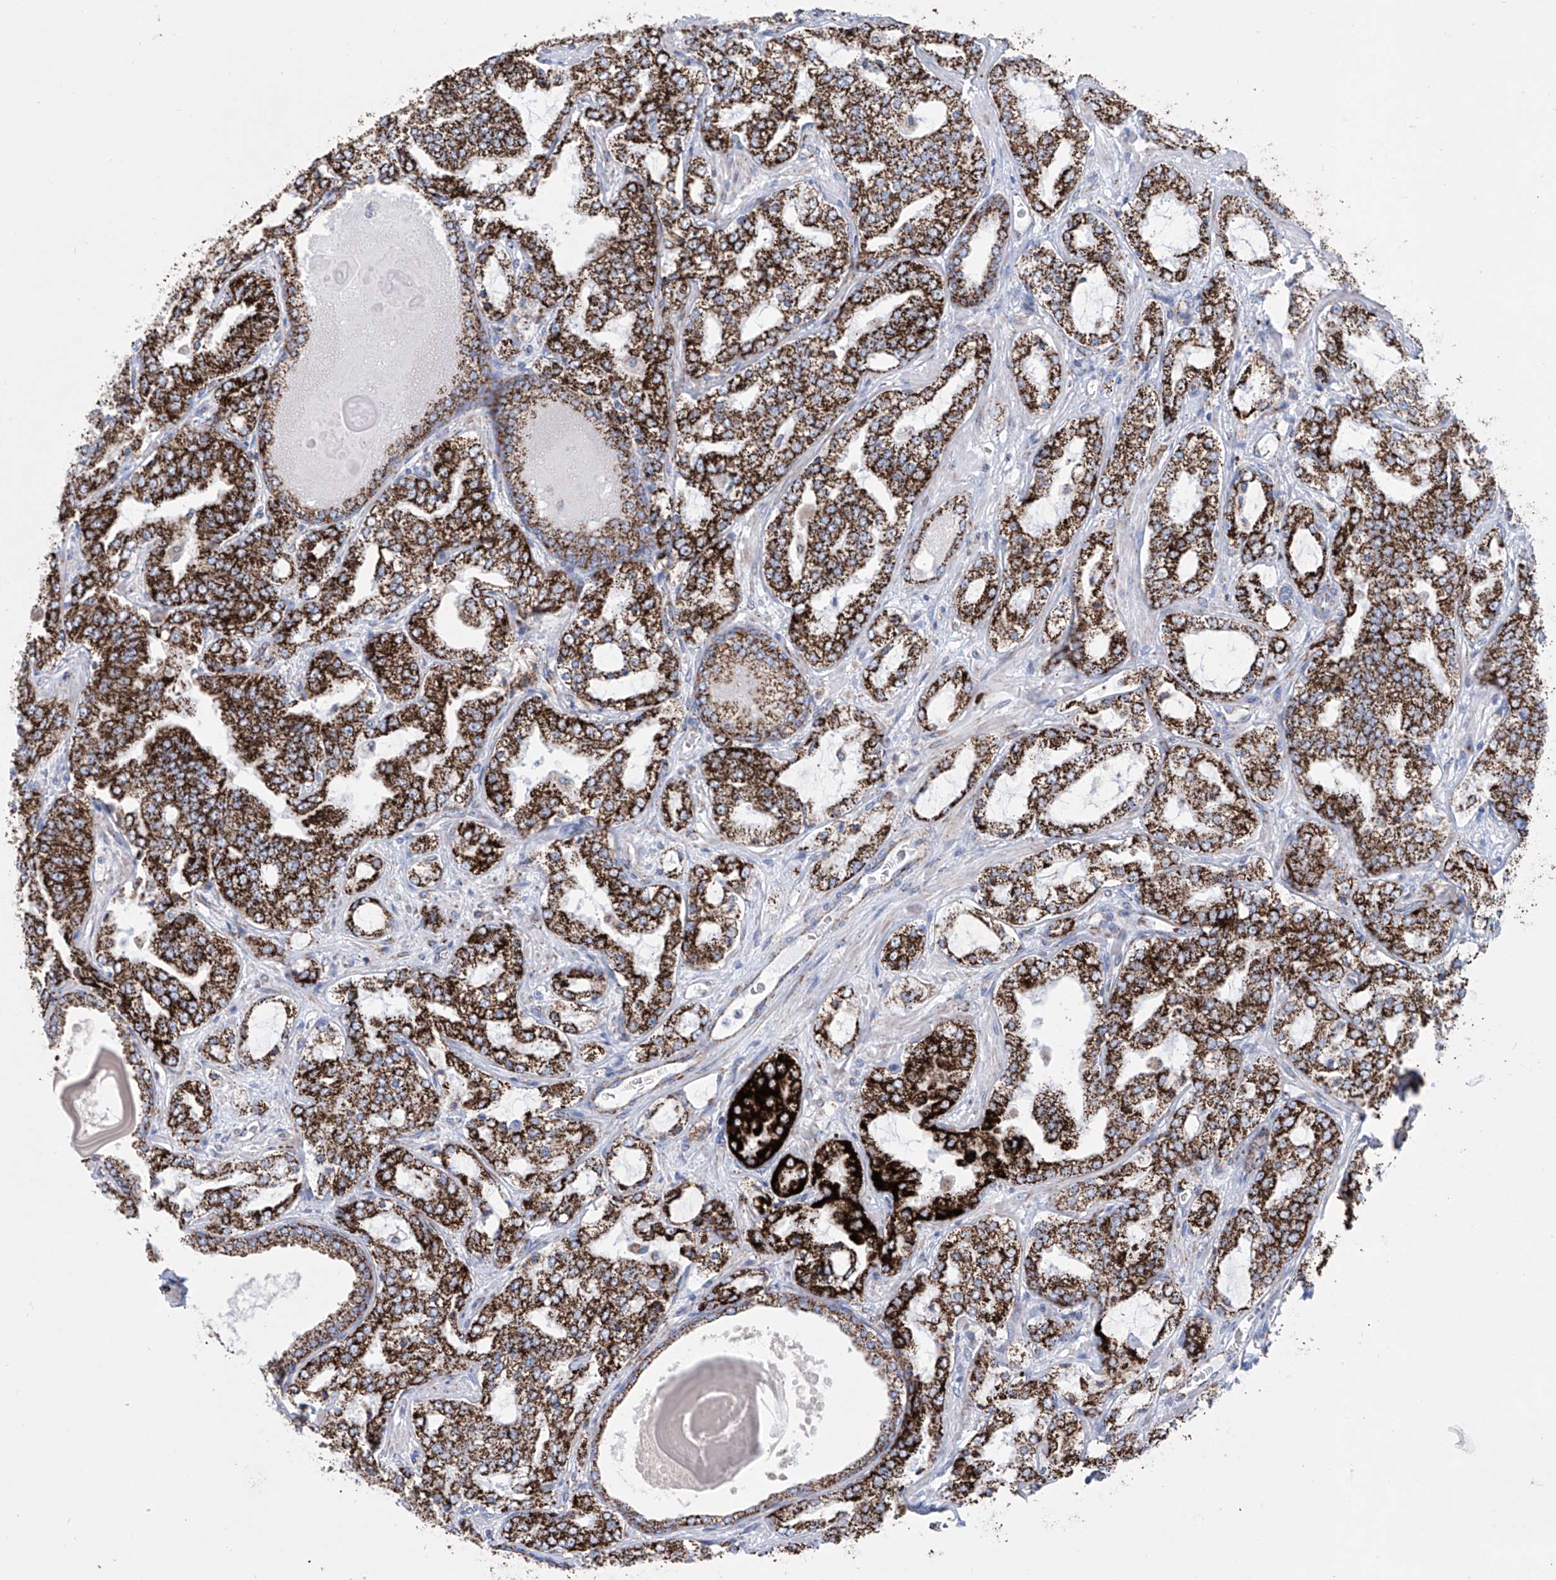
{"staining": {"intensity": "strong", "quantity": ">75%", "location": "cytoplasmic/membranous"}, "tissue": "prostate cancer", "cell_type": "Tumor cells", "image_type": "cancer", "snomed": [{"axis": "morphology", "description": "Adenocarcinoma, High grade"}, {"axis": "topography", "description": "Prostate"}], "caption": "A brown stain labels strong cytoplasmic/membranous positivity of a protein in adenocarcinoma (high-grade) (prostate) tumor cells.", "gene": "ALDH6A1", "patient": {"sex": "male", "age": 64}}